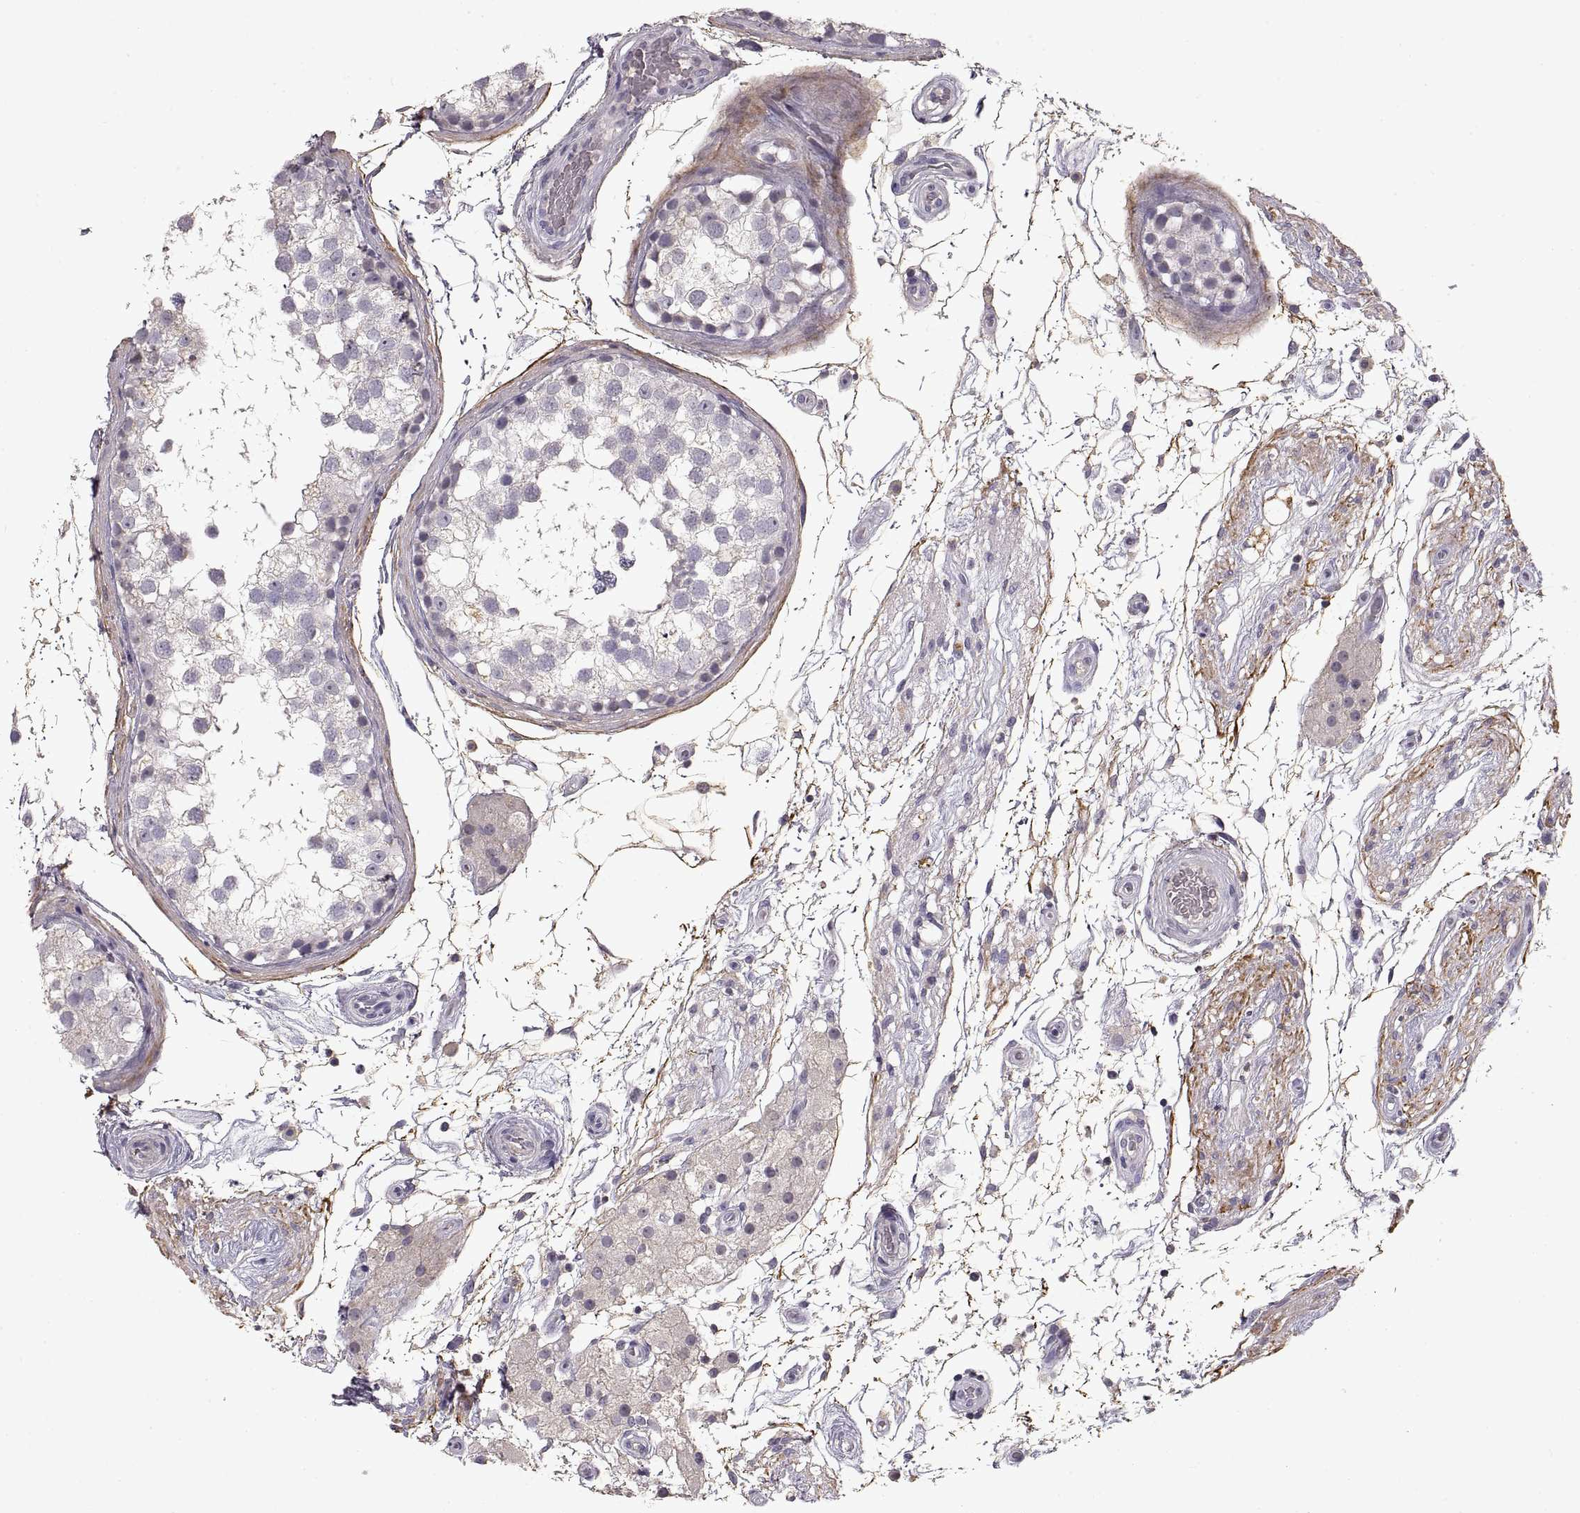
{"staining": {"intensity": "negative", "quantity": "none", "location": "none"}, "tissue": "testis", "cell_type": "Cells in seminiferous ducts", "image_type": "normal", "snomed": [{"axis": "morphology", "description": "Normal tissue, NOS"}, {"axis": "morphology", "description": "Seminoma, NOS"}, {"axis": "topography", "description": "Testis"}], "caption": "Testis stained for a protein using immunohistochemistry (IHC) shows no staining cells in seminiferous ducts.", "gene": "ADAM11", "patient": {"sex": "male", "age": 65}}